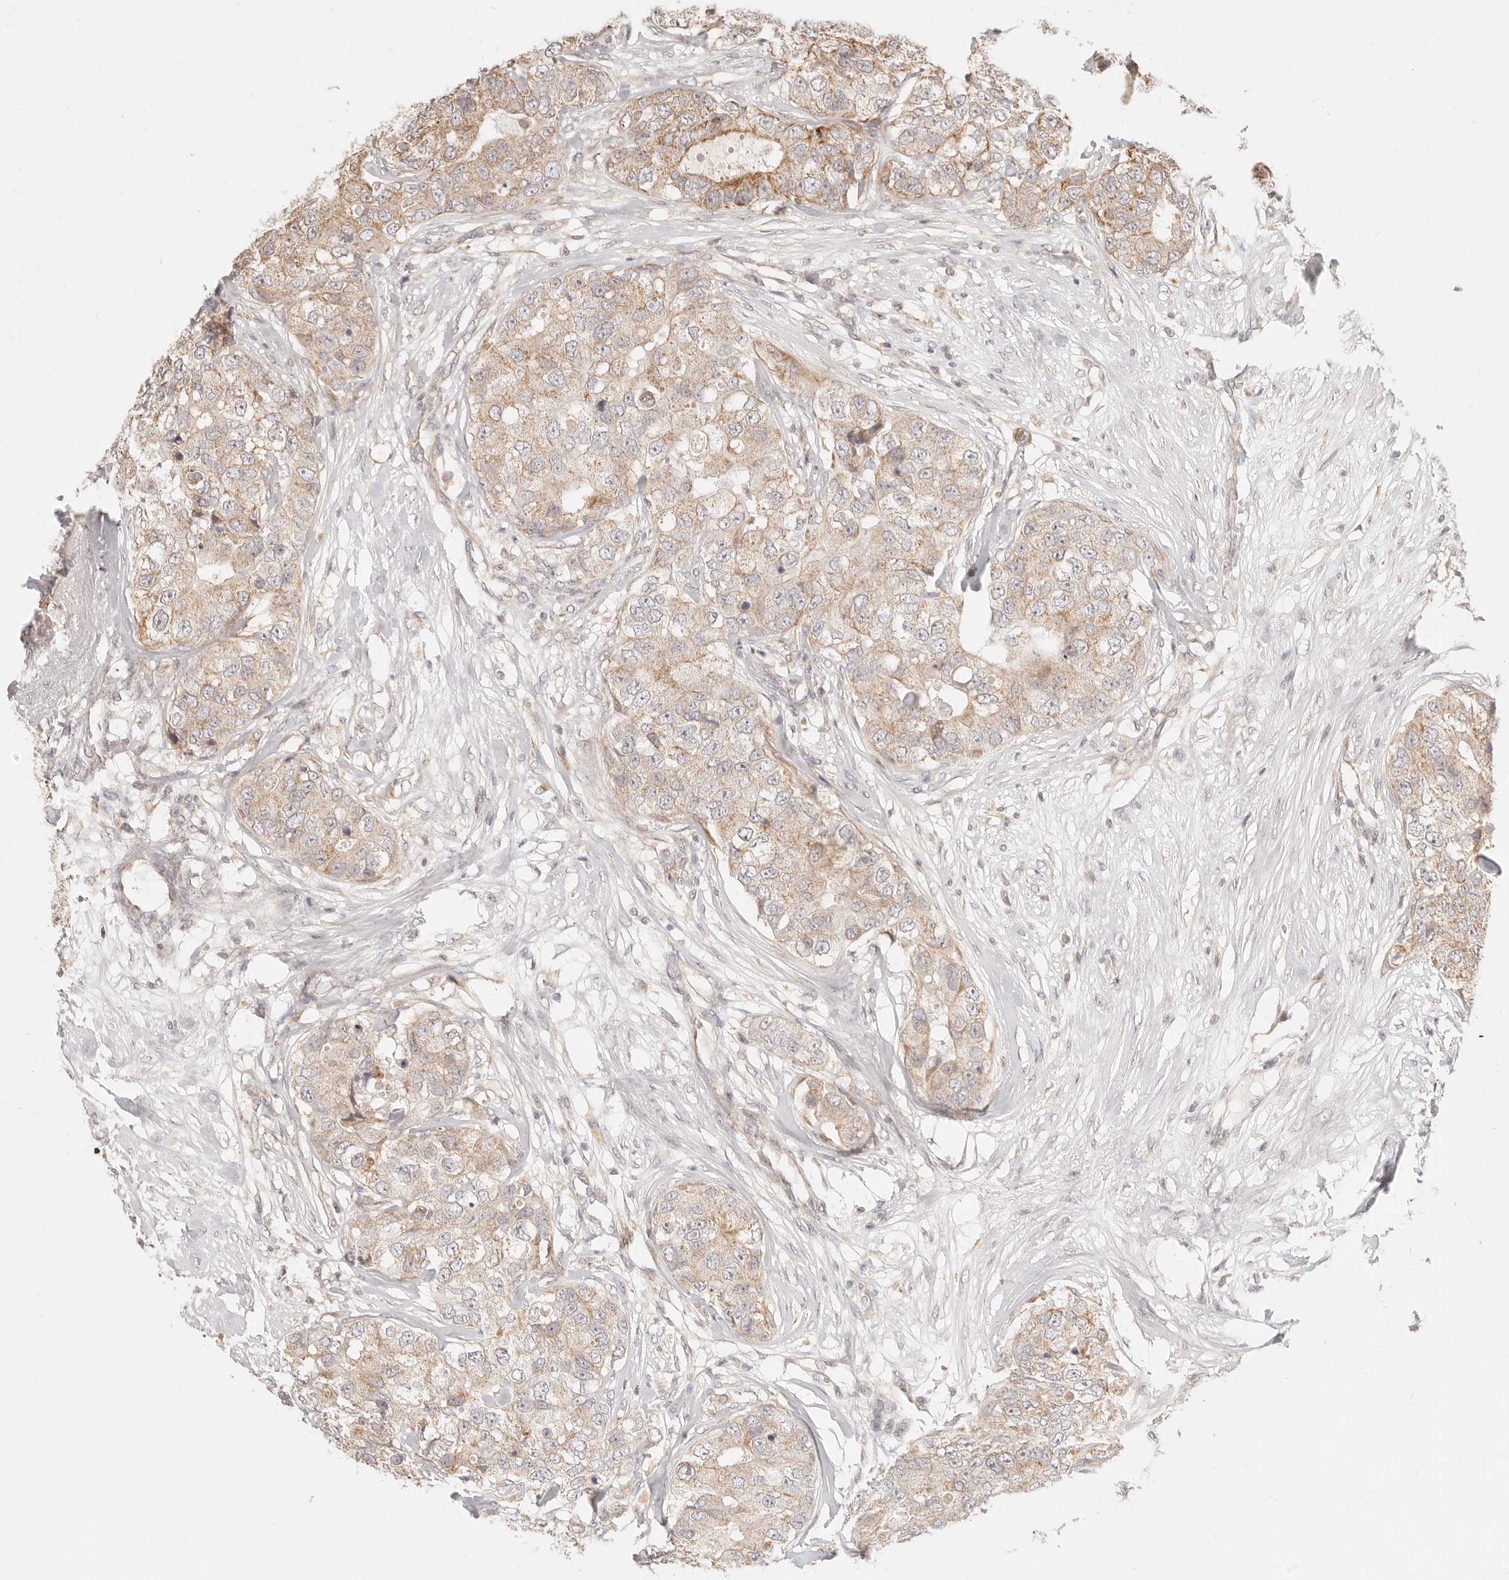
{"staining": {"intensity": "weak", "quantity": "25%-75%", "location": "cytoplasmic/membranous"}, "tissue": "breast cancer", "cell_type": "Tumor cells", "image_type": "cancer", "snomed": [{"axis": "morphology", "description": "Duct carcinoma"}, {"axis": "topography", "description": "Breast"}], "caption": "This is a micrograph of IHC staining of breast invasive ductal carcinoma, which shows weak expression in the cytoplasmic/membranous of tumor cells.", "gene": "TIMM17A", "patient": {"sex": "female", "age": 62}}